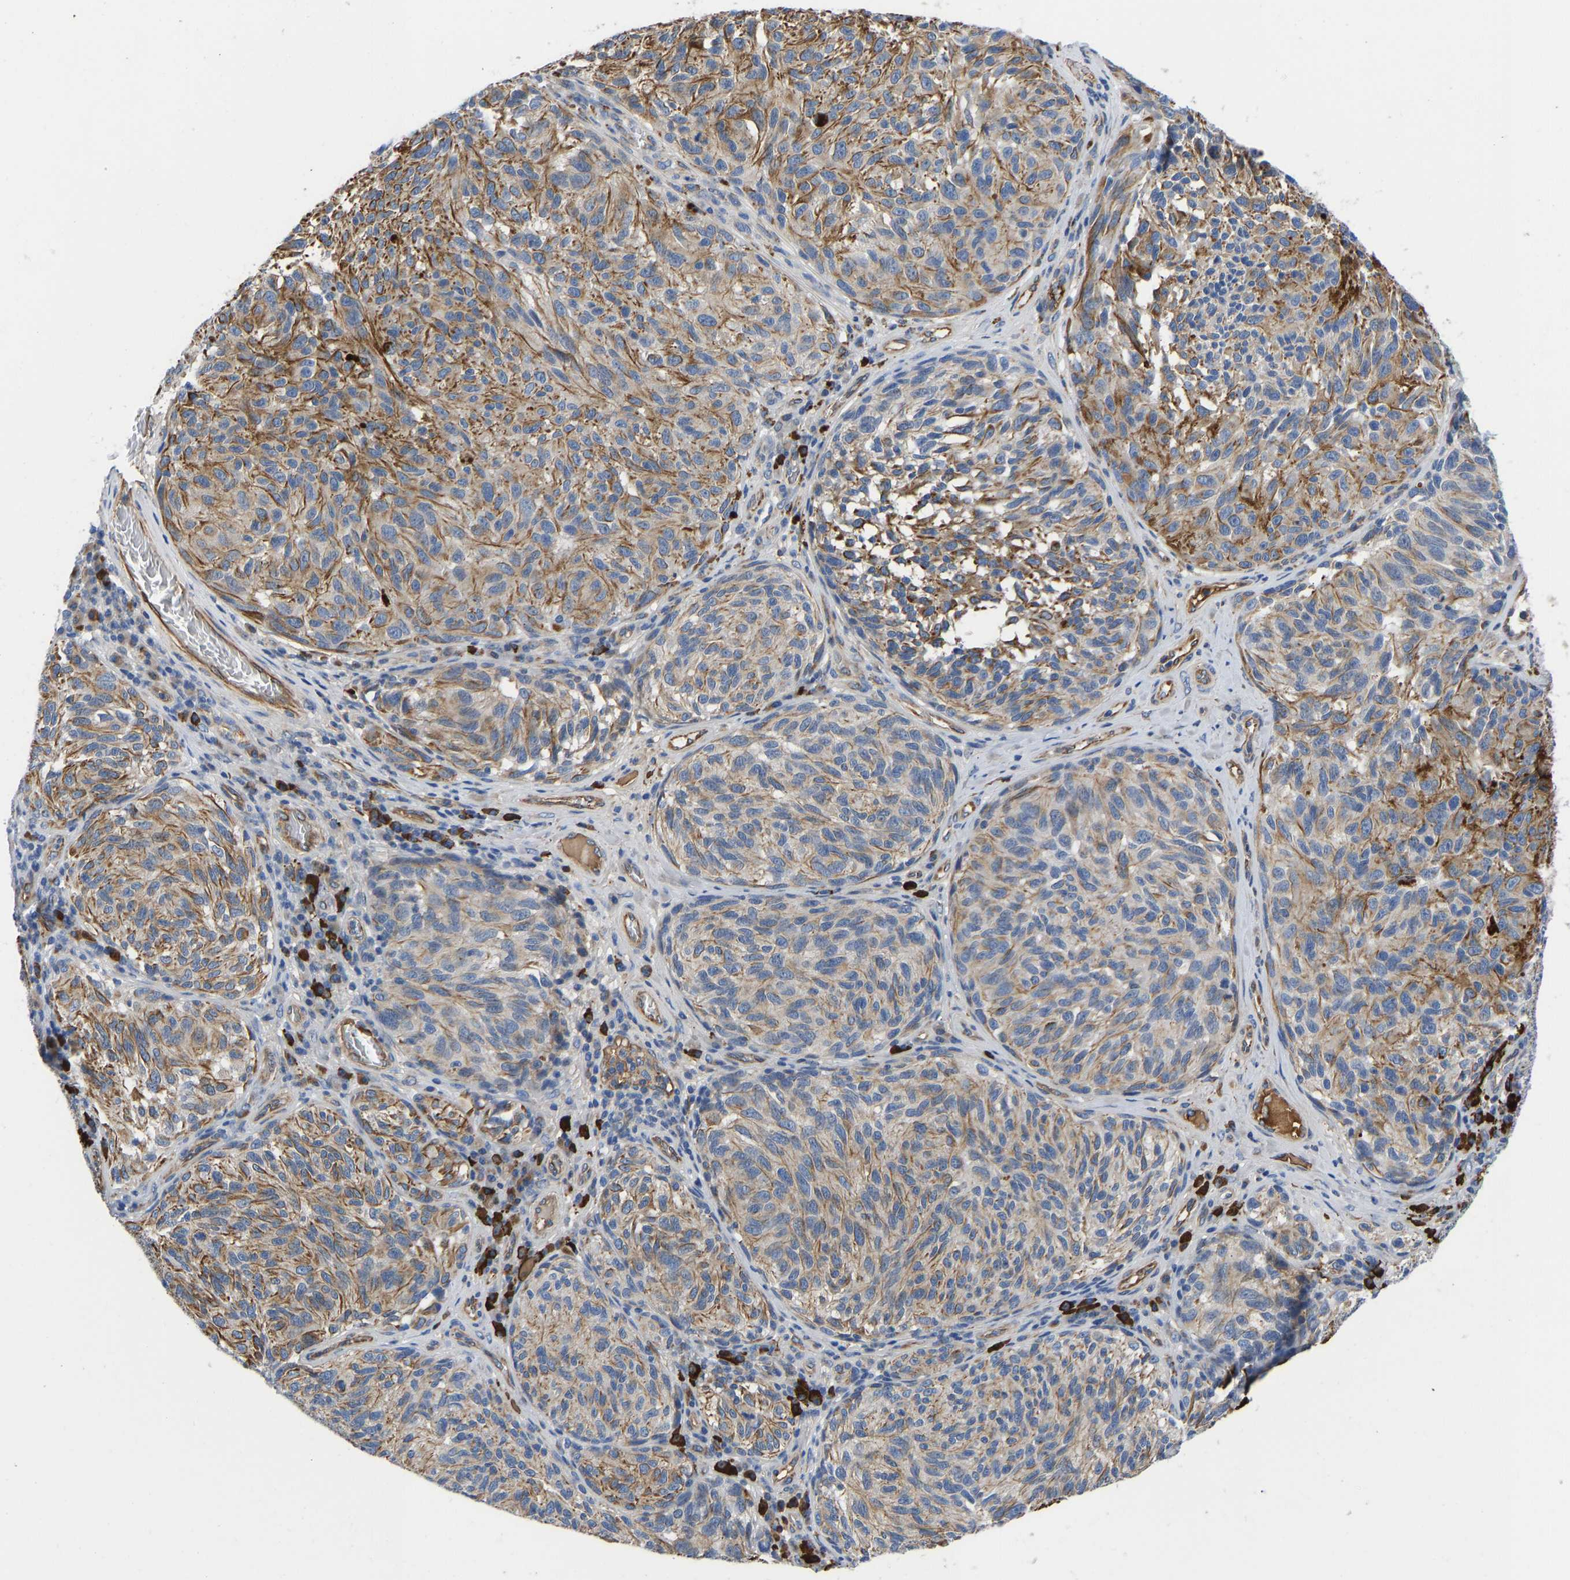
{"staining": {"intensity": "moderate", "quantity": "25%-75%", "location": "cytoplasmic/membranous"}, "tissue": "melanoma", "cell_type": "Tumor cells", "image_type": "cancer", "snomed": [{"axis": "morphology", "description": "Malignant melanoma, NOS"}, {"axis": "topography", "description": "Skin"}], "caption": "Melanoma tissue displays moderate cytoplasmic/membranous staining in about 25%-75% of tumor cells", "gene": "HSPG2", "patient": {"sex": "female", "age": 73}}